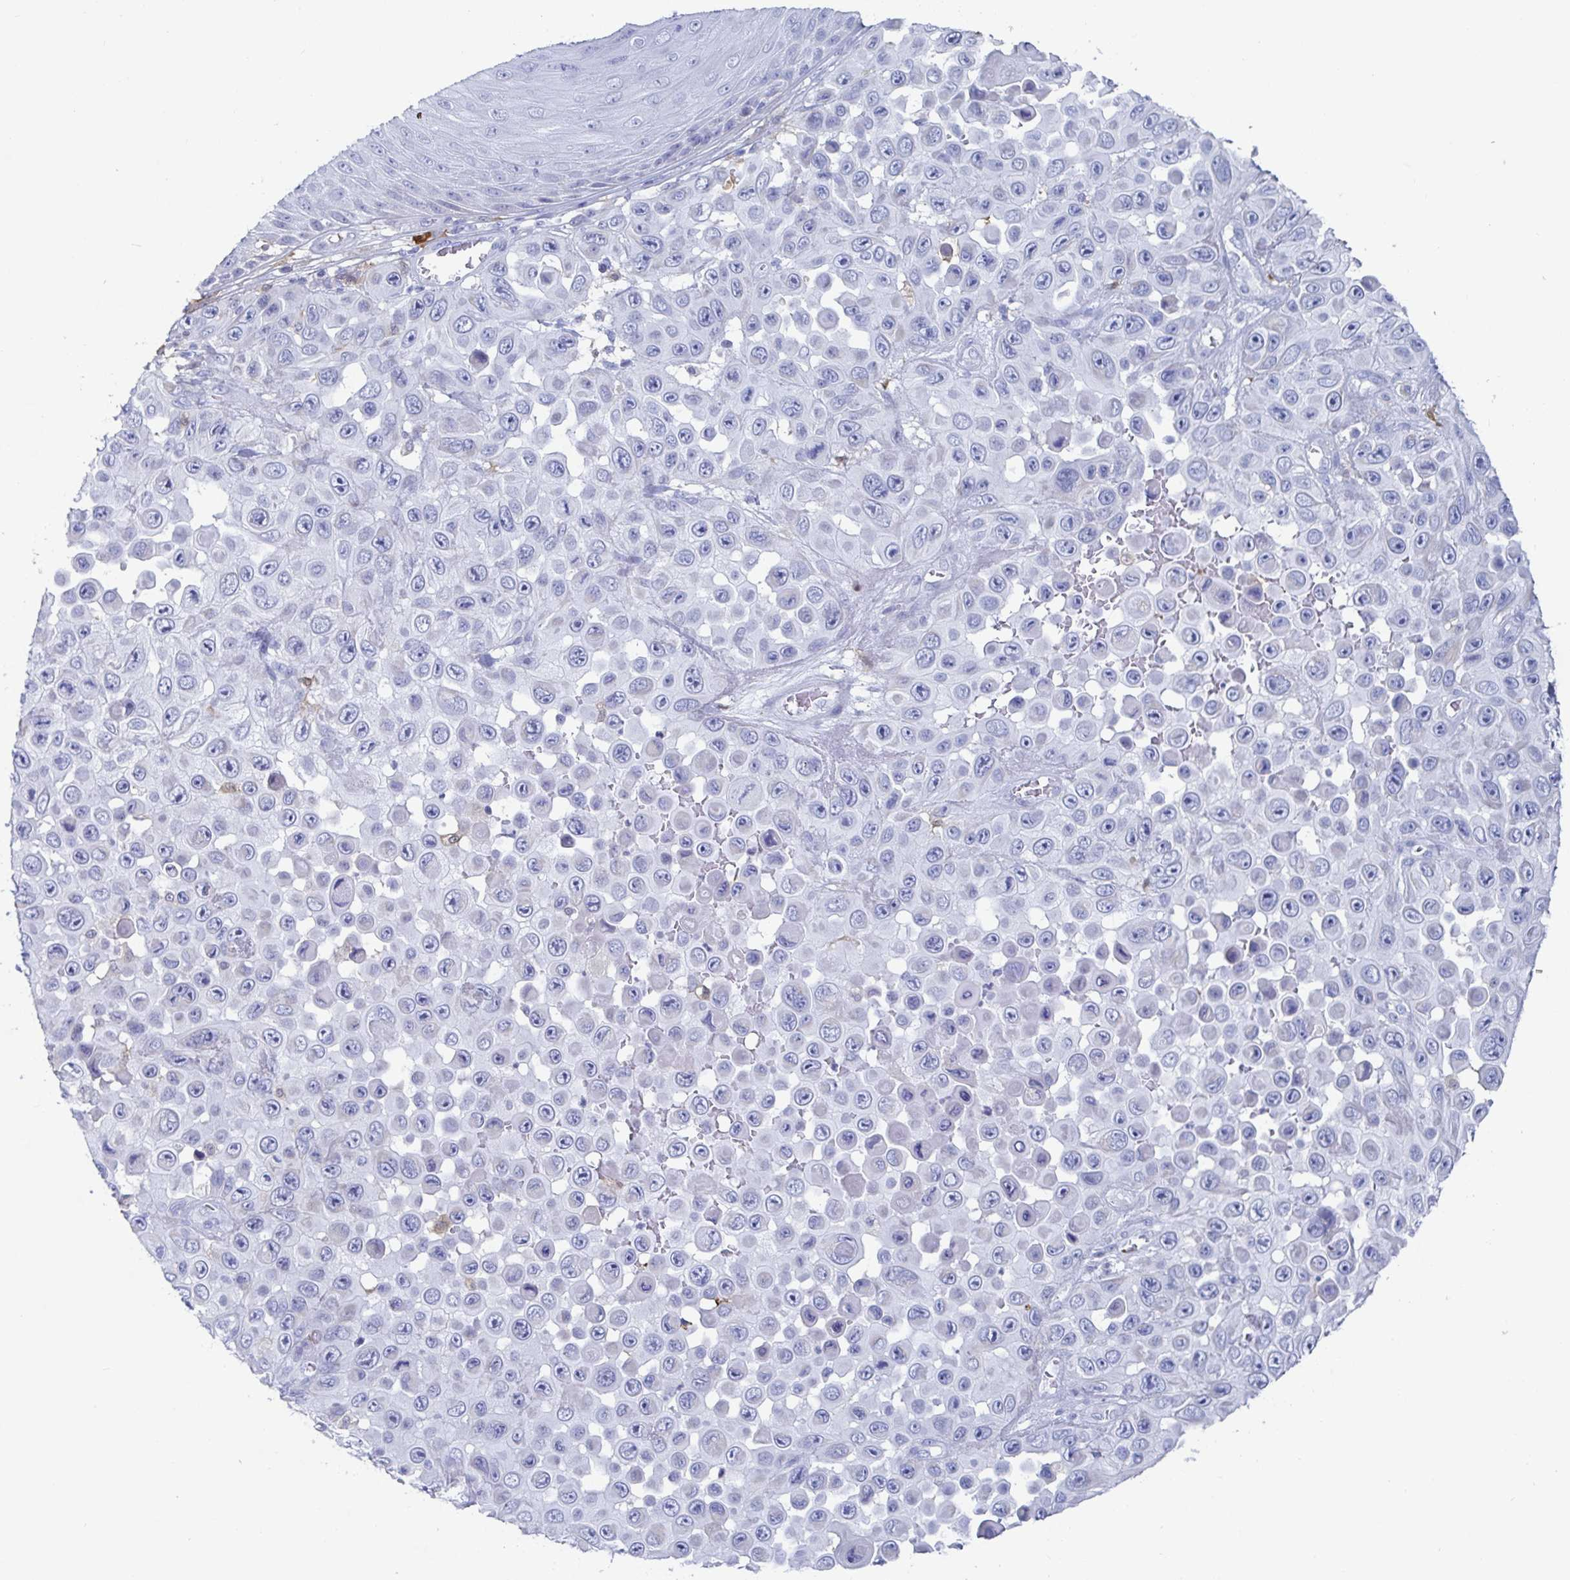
{"staining": {"intensity": "negative", "quantity": "none", "location": "none"}, "tissue": "skin cancer", "cell_type": "Tumor cells", "image_type": "cancer", "snomed": [{"axis": "morphology", "description": "Squamous cell carcinoma, NOS"}, {"axis": "topography", "description": "Skin"}], "caption": "High power microscopy photomicrograph of an immunohistochemistry image of squamous cell carcinoma (skin), revealing no significant staining in tumor cells.", "gene": "OR2A4", "patient": {"sex": "male", "age": 81}}